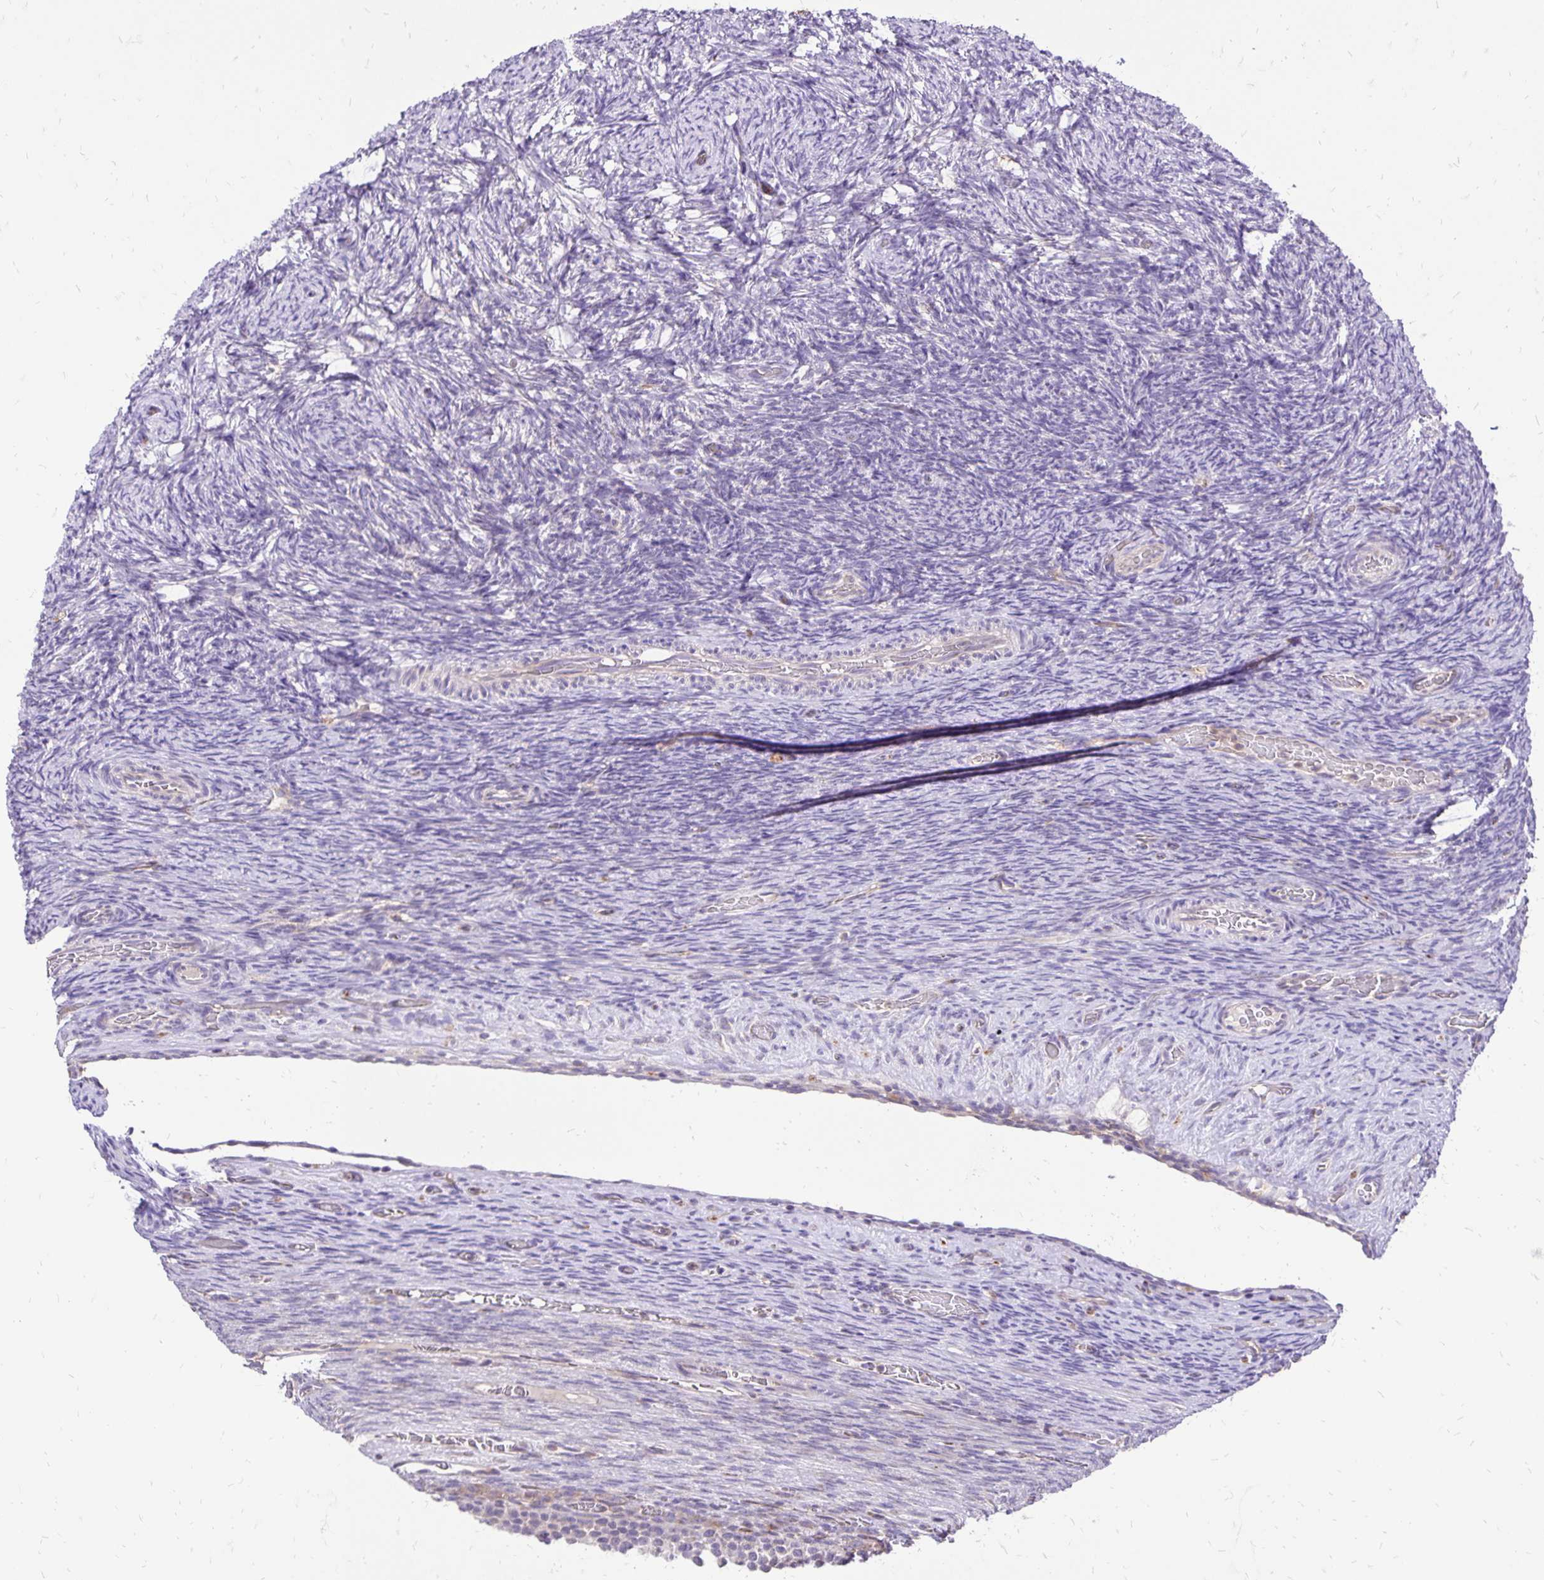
{"staining": {"intensity": "negative", "quantity": "none", "location": "none"}, "tissue": "ovary", "cell_type": "Ovarian stroma cells", "image_type": "normal", "snomed": [{"axis": "morphology", "description": "Normal tissue, NOS"}, {"axis": "topography", "description": "Ovary"}], "caption": "A micrograph of ovary stained for a protein displays no brown staining in ovarian stroma cells.", "gene": "EIF5A", "patient": {"sex": "female", "age": 34}}